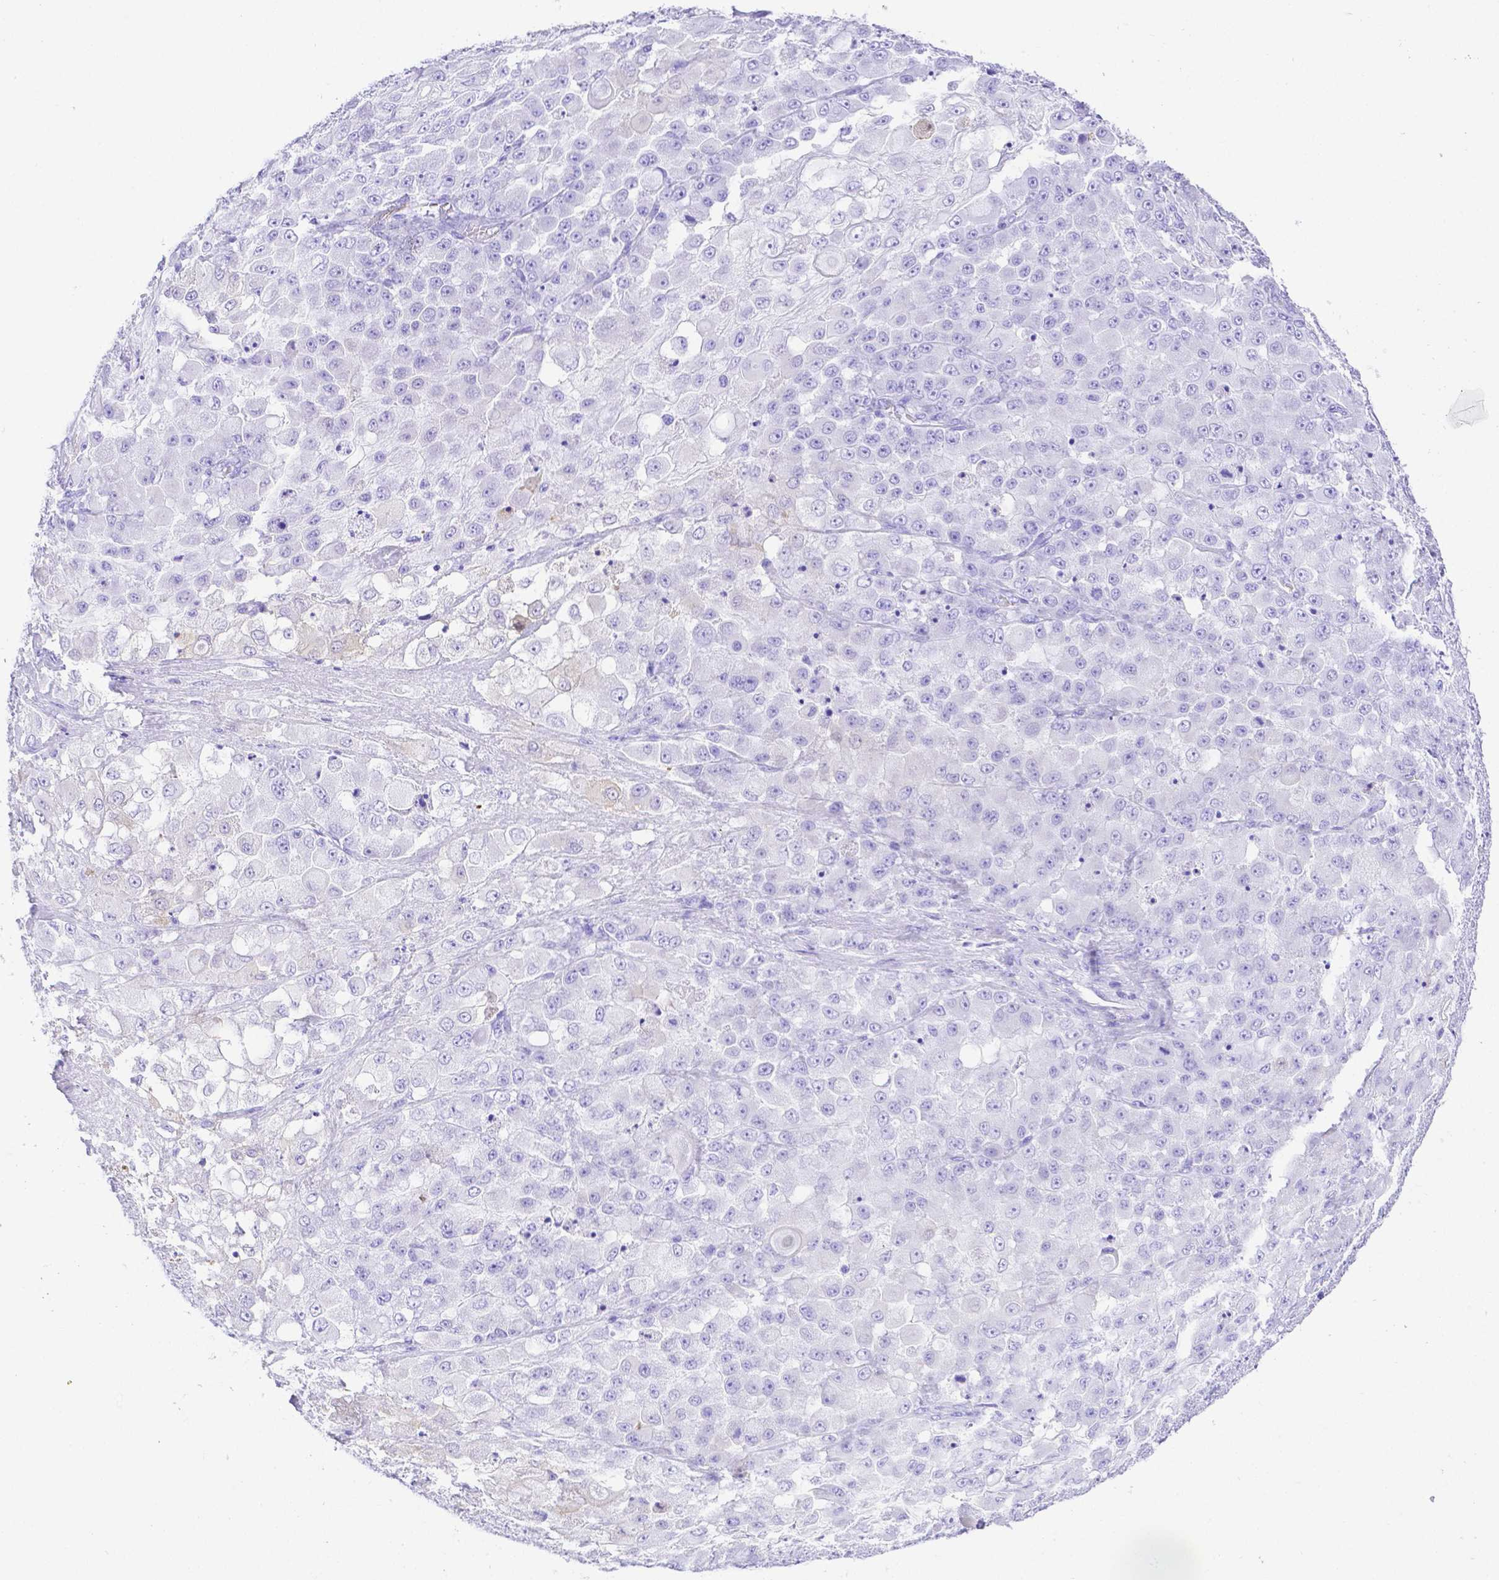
{"staining": {"intensity": "negative", "quantity": "none", "location": "none"}, "tissue": "stomach cancer", "cell_type": "Tumor cells", "image_type": "cancer", "snomed": [{"axis": "morphology", "description": "Adenocarcinoma, NOS"}, {"axis": "topography", "description": "Stomach"}], "caption": "This is an immunohistochemistry photomicrograph of human adenocarcinoma (stomach). There is no staining in tumor cells.", "gene": "SMR3A", "patient": {"sex": "female", "age": 76}}